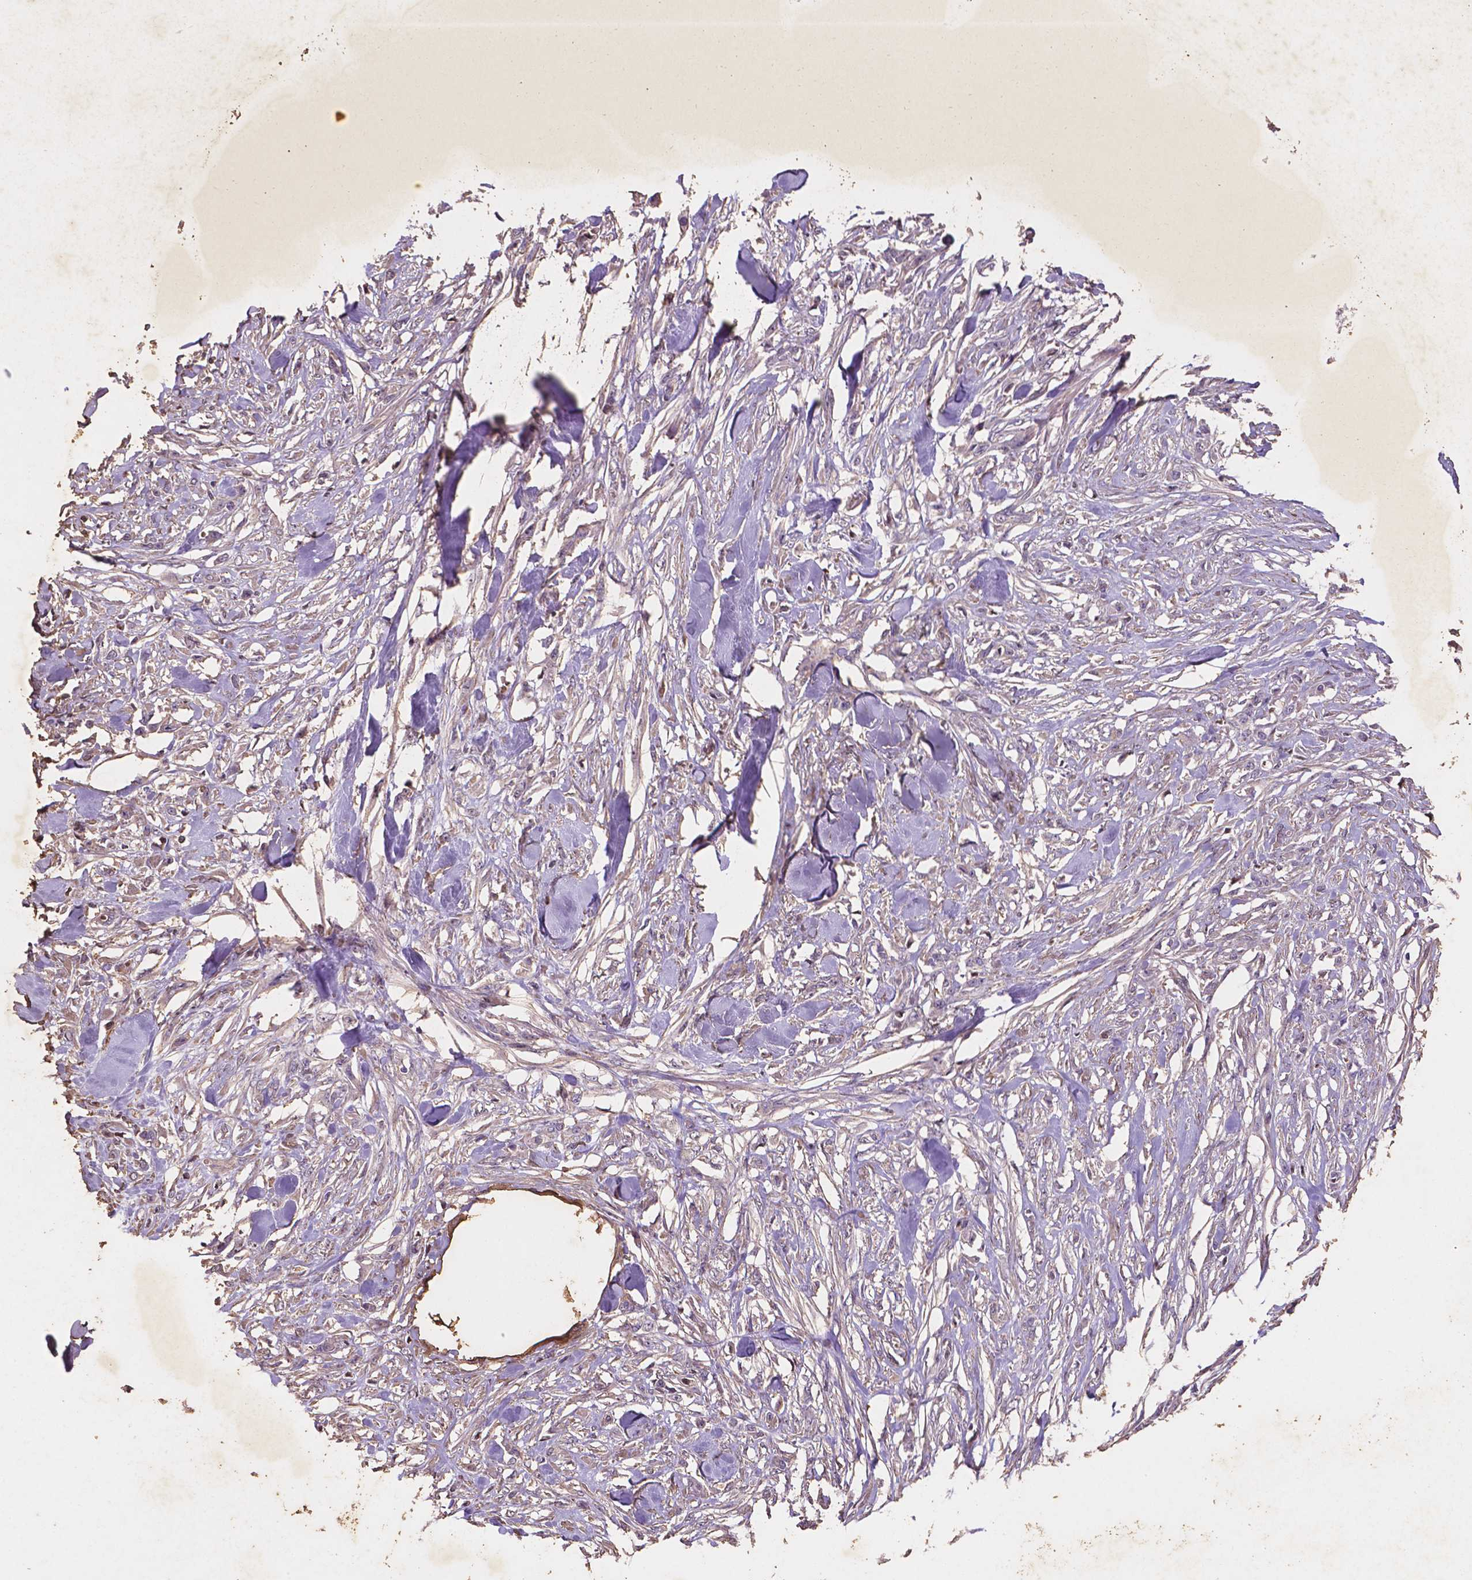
{"staining": {"intensity": "negative", "quantity": "none", "location": "none"}, "tissue": "skin cancer", "cell_type": "Tumor cells", "image_type": "cancer", "snomed": [{"axis": "morphology", "description": "Squamous cell carcinoma, NOS"}, {"axis": "topography", "description": "Skin"}], "caption": "Protein analysis of skin squamous cell carcinoma shows no significant staining in tumor cells.", "gene": "TM4SF20", "patient": {"sex": "female", "age": 59}}